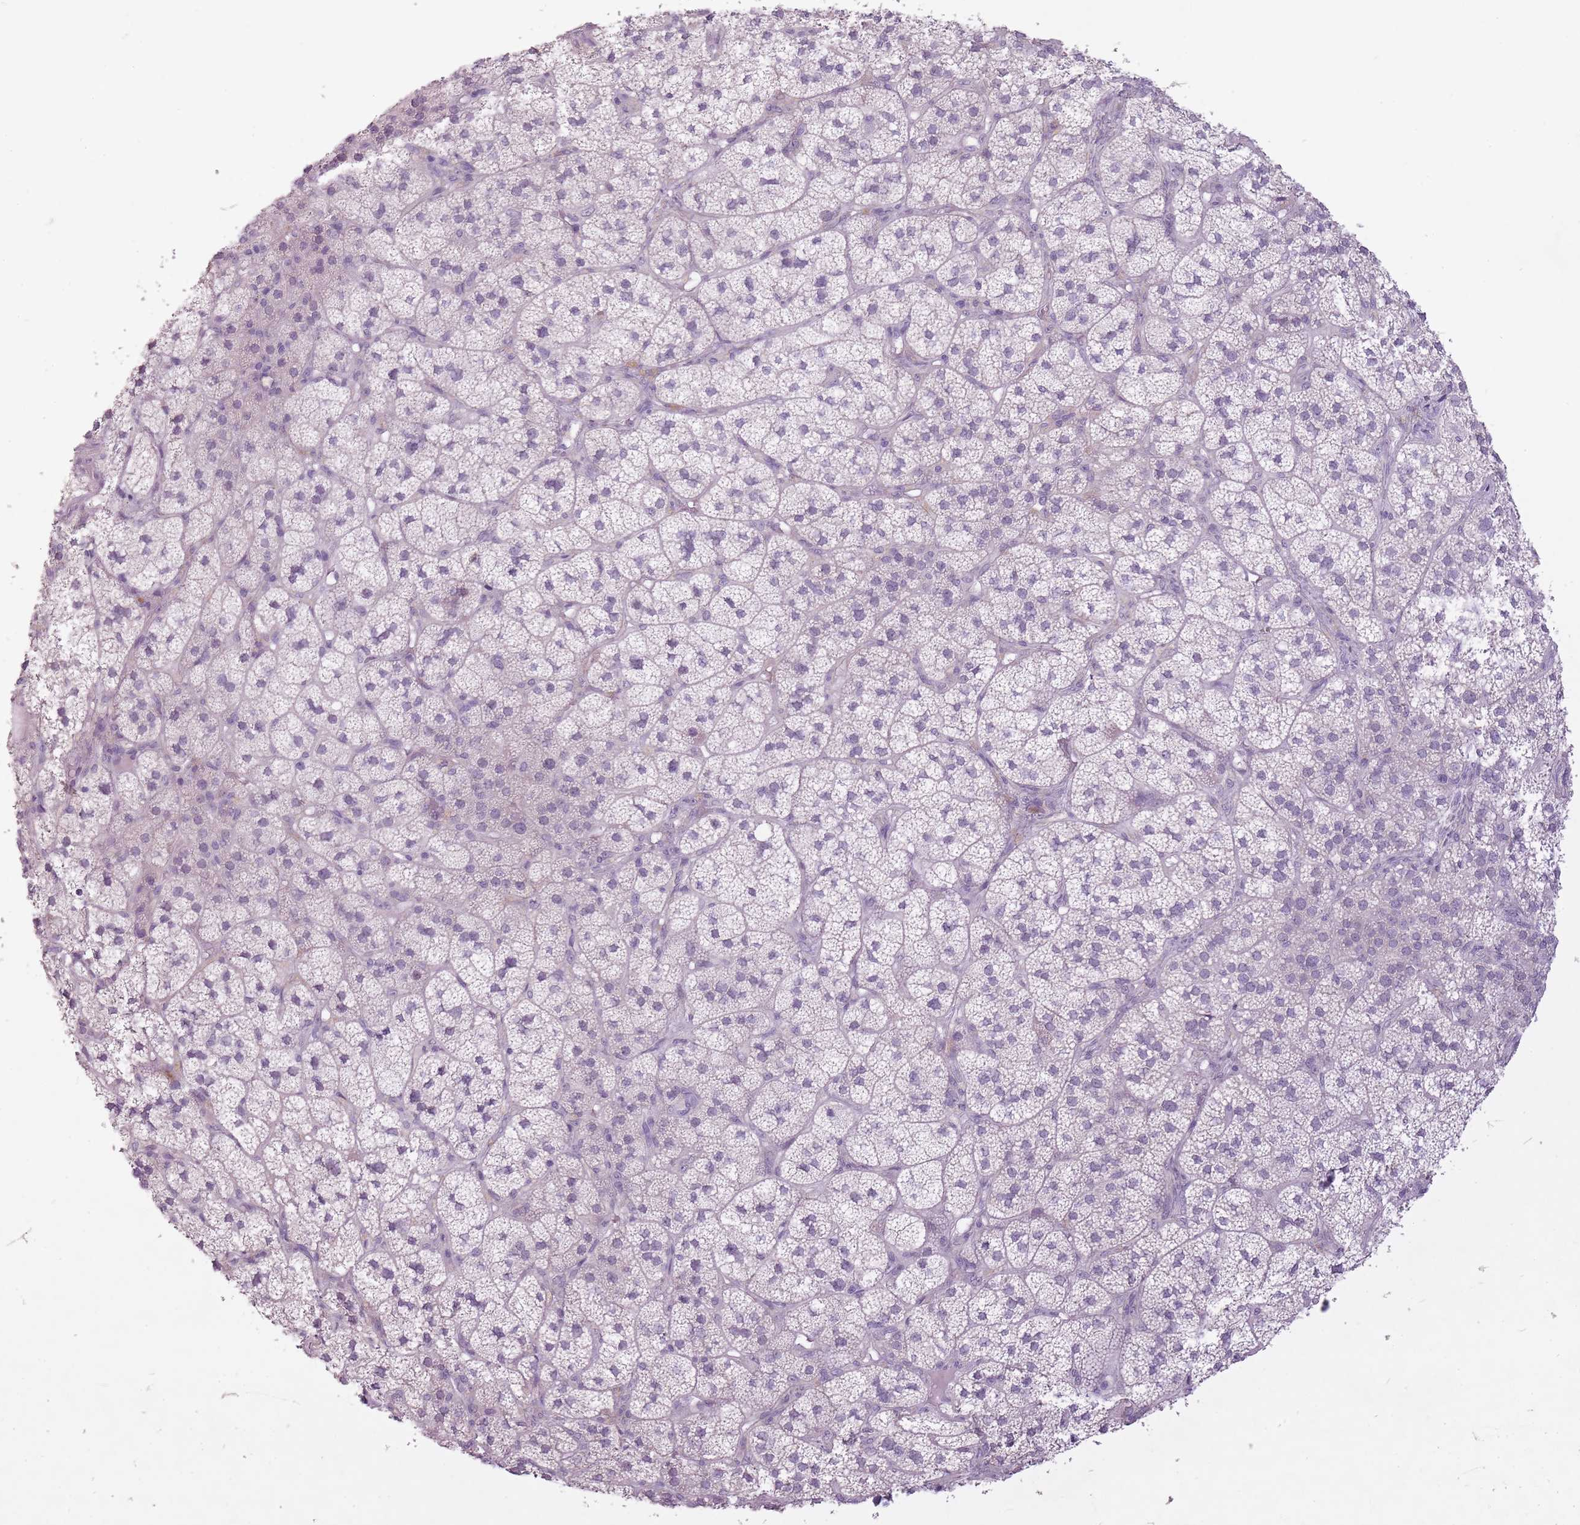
{"staining": {"intensity": "moderate", "quantity": "<25%", "location": "cytoplasmic/membranous"}, "tissue": "adrenal gland", "cell_type": "Glandular cells", "image_type": "normal", "snomed": [{"axis": "morphology", "description": "Normal tissue, NOS"}, {"axis": "topography", "description": "Adrenal gland"}], "caption": "Immunohistochemical staining of benign adrenal gland shows low levels of moderate cytoplasmic/membranous expression in about <25% of glandular cells.", "gene": "FAM43B", "patient": {"sex": "female", "age": 58}}